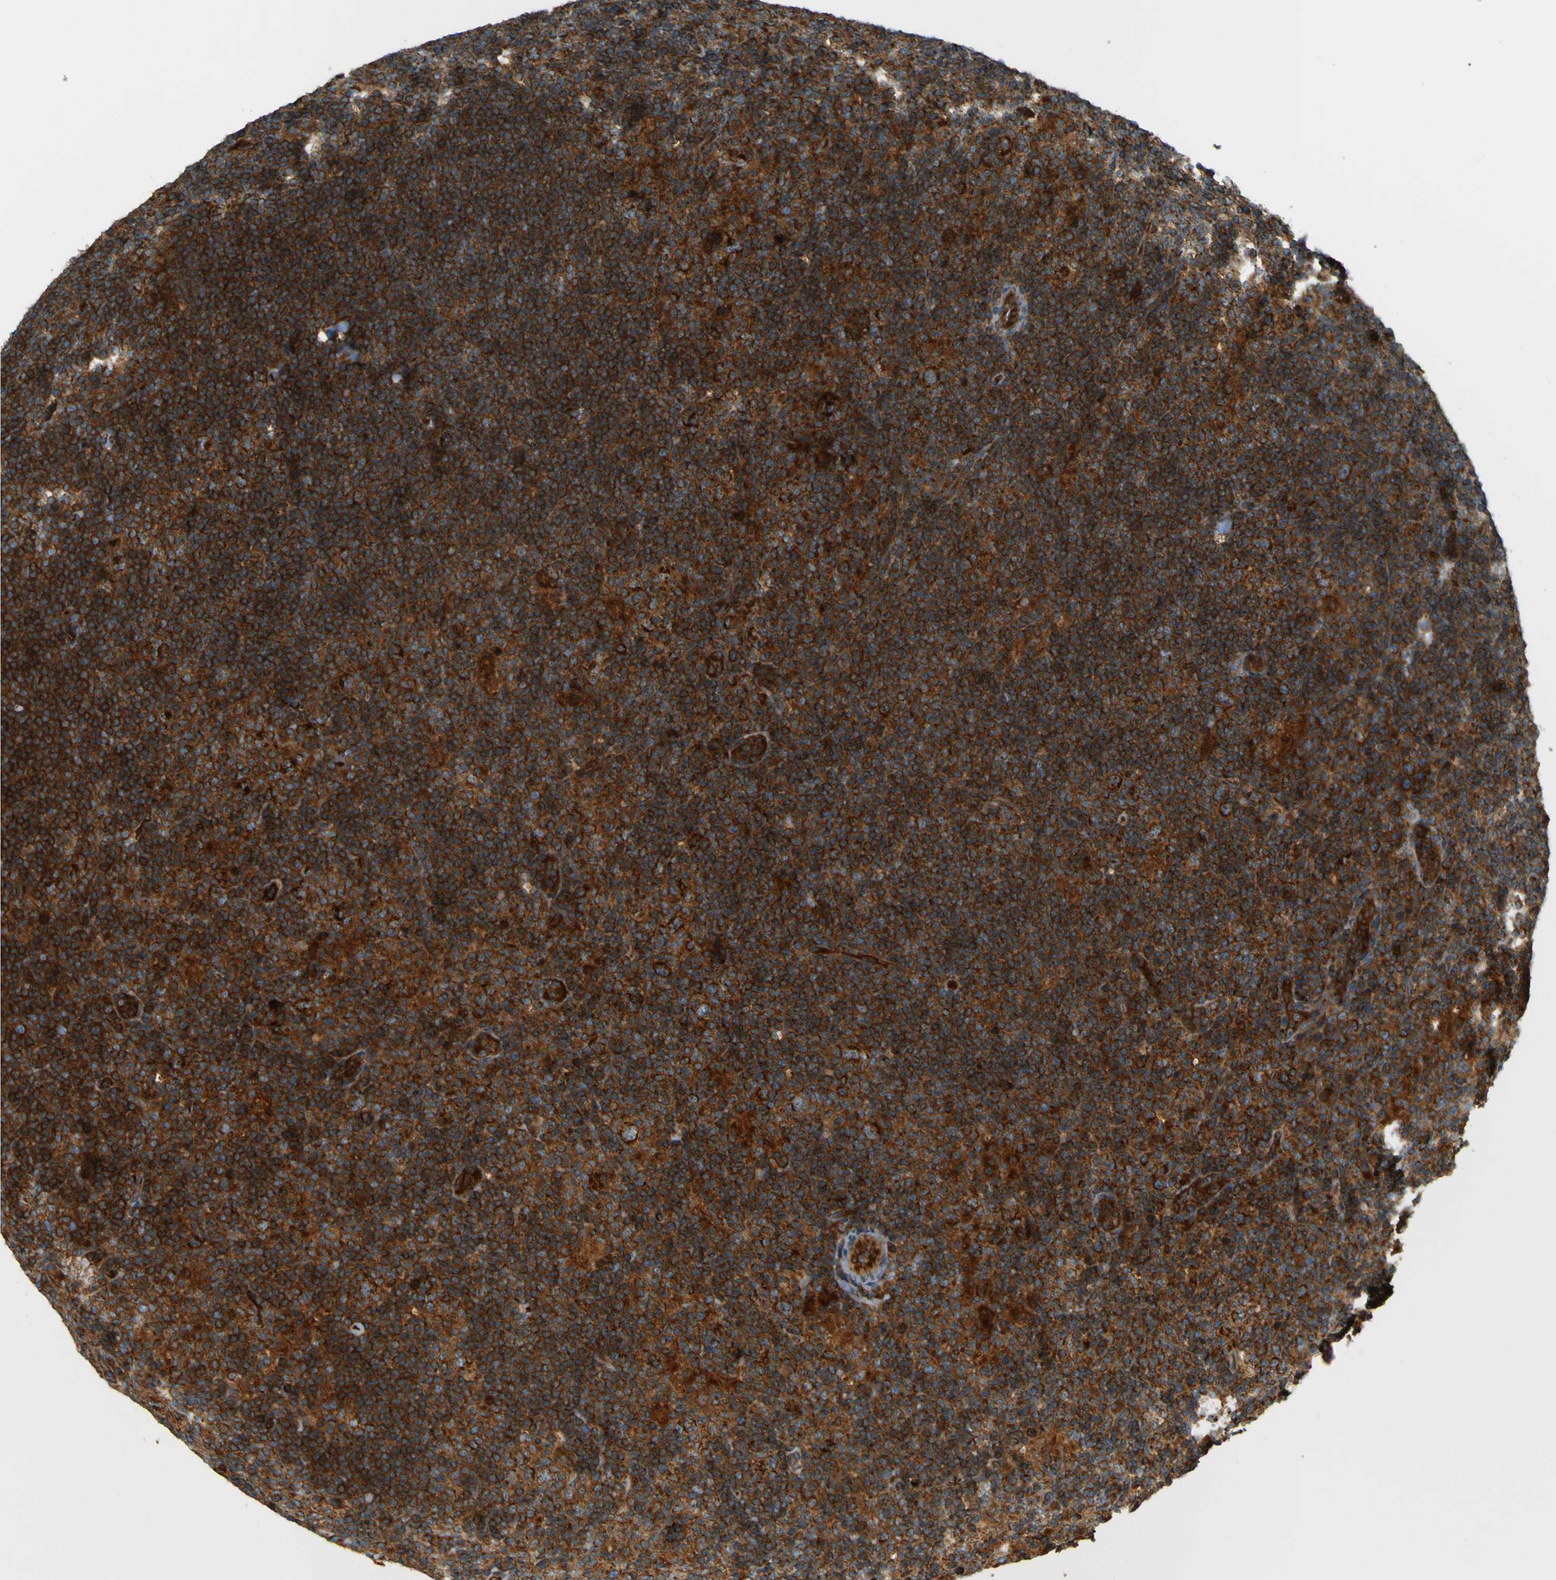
{"staining": {"intensity": "strong", "quantity": ">75%", "location": "cytoplasmic/membranous"}, "tissue": "lymphoma", "cell_type": "Tumor cells", "image_type": "cancer", "snomed": [{"axis": "morphology", "description": "Hodgkin's disease, NOS"}, {"axis": "topography", "description": "Lymph node"}], "caption": "Tumor cells reveal strong cytoplasmic/membranous positivity in about >75% of cells in Hodgkin's disease.", "gene": "DNAJC5", "patient": {"sex": "female", "age": 57}}